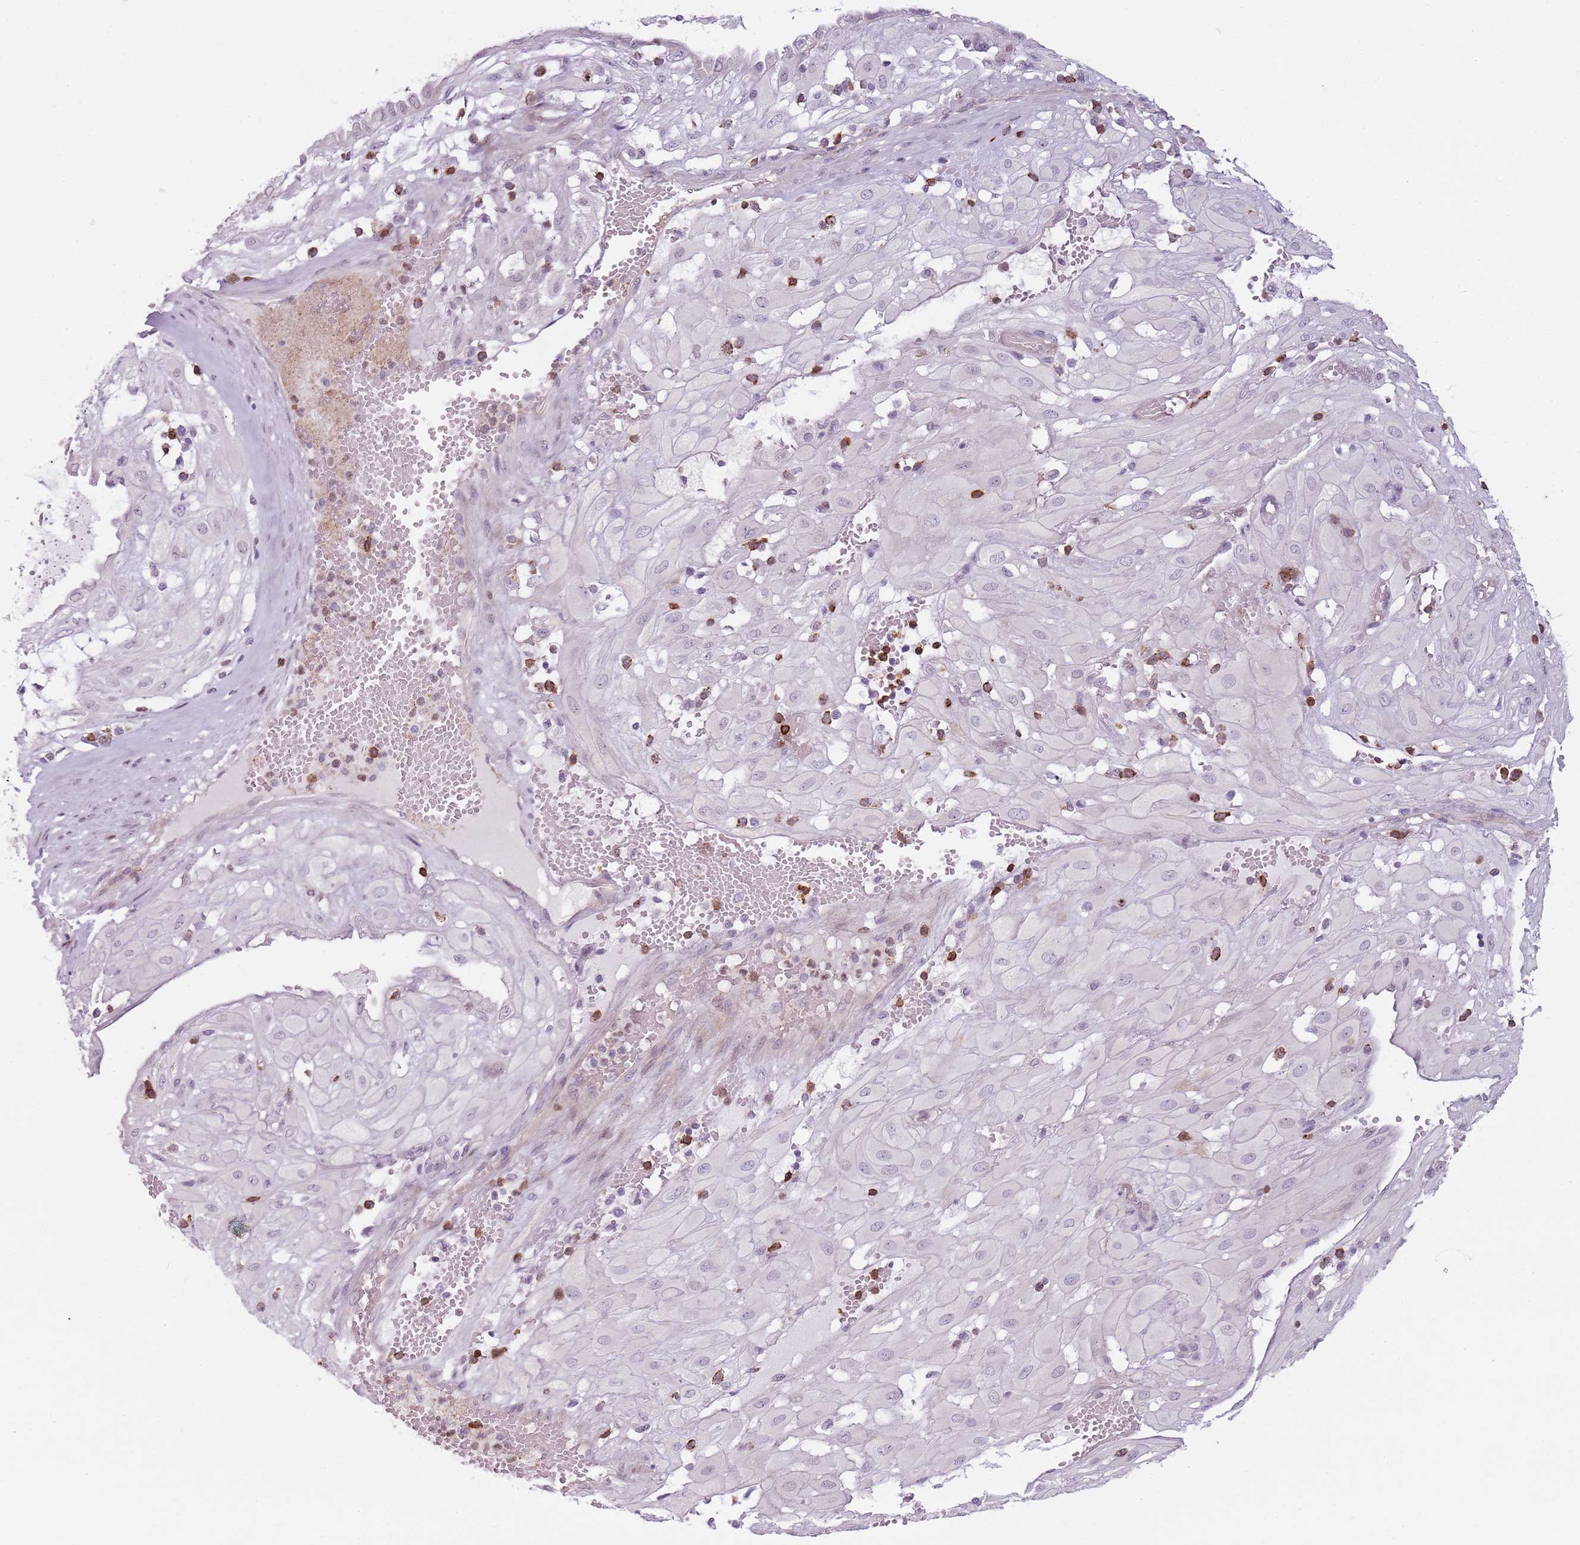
{"staining": {"intensity": "negative", "quantity": "none", "location": "none"}, "tissue": "cervical cancer", "cell_type": "Tumor cells", "image_type": "cancer", "snomed": [{"axis": "morphology", "description": "Squamous cell carcinoma, NOS"}, {"axis": "topography", "description": "Cervix"}], "caption": "IHC micrograph of human squamous cell carcinoma (cervical) stained for a protein (brown), which reveals no expression in tumor cells.", "gene": "ZNF583", "patient": {"sex": "female", "age": 36}}